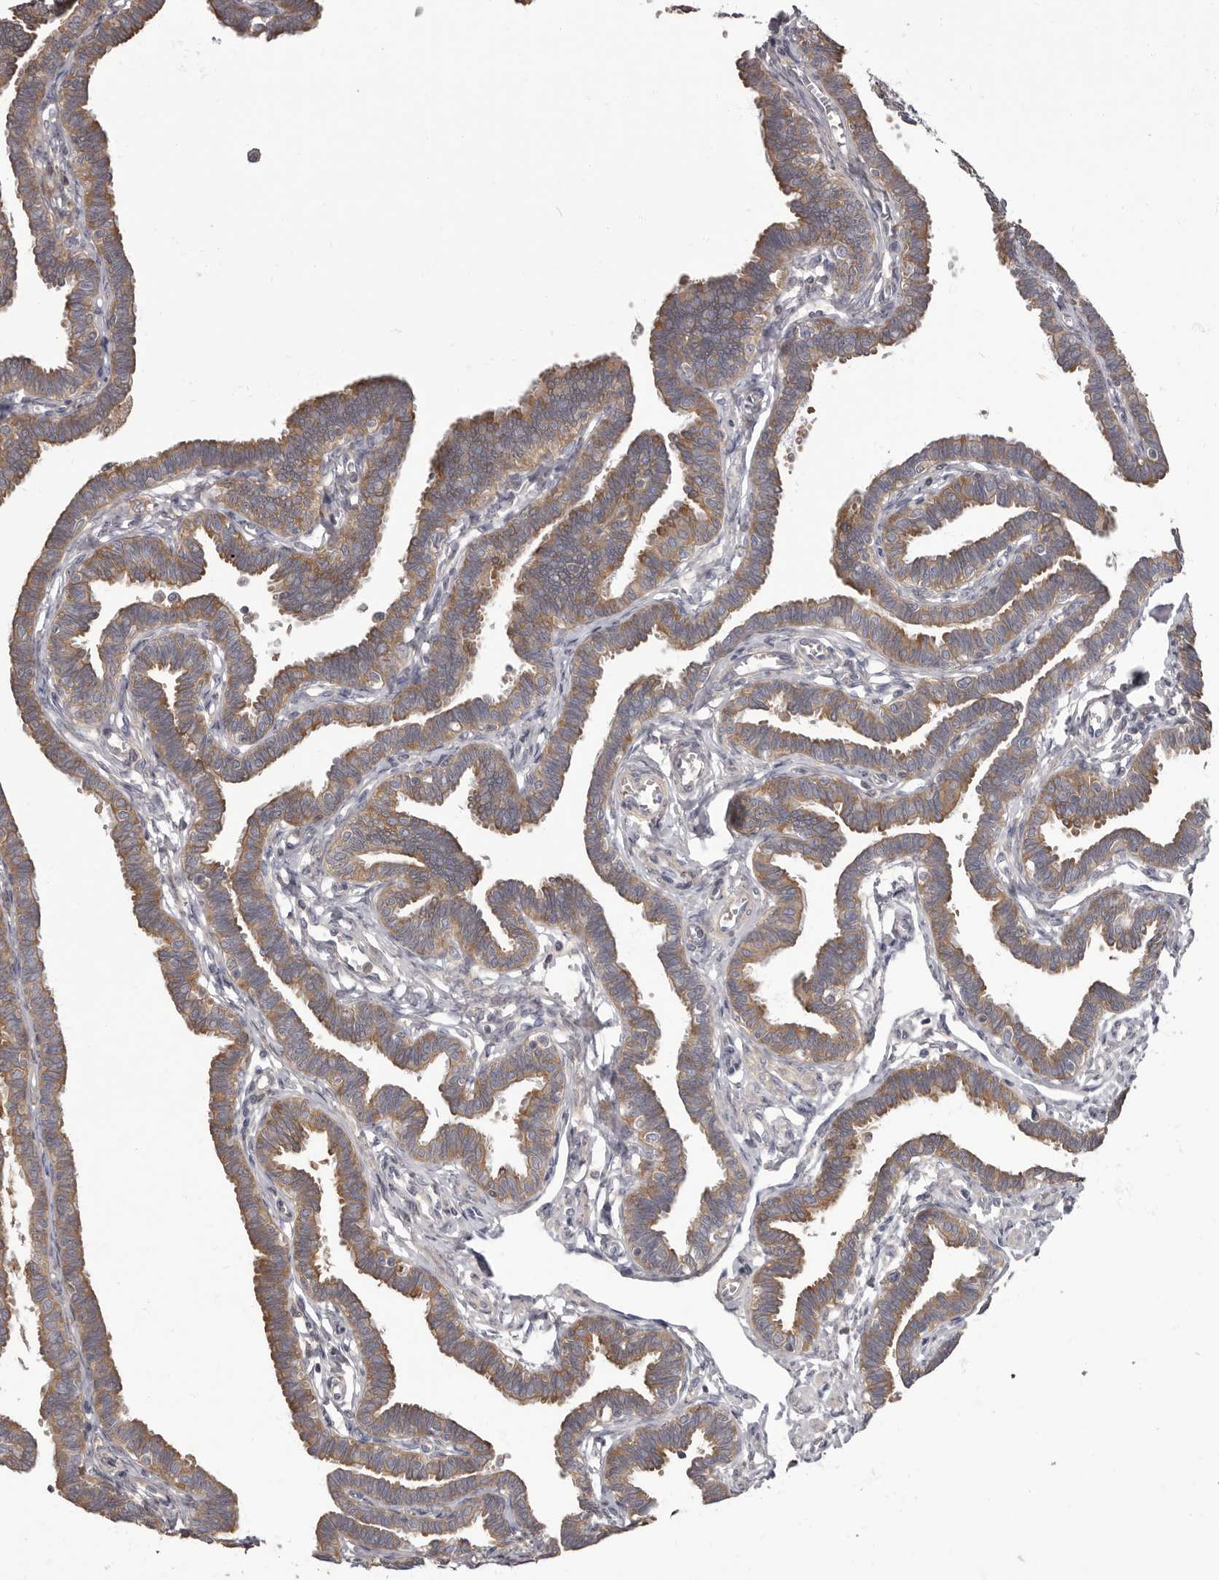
{"staining": {"intensity": "moderate", "quantity": ">75%", "location": "cytoplasmic/membranous"}, "tissue": "fallopian tube", "cell_type": "Glandular cells", "image_type": "normal", "snomed": [{"axis": "morphology", "description": "Normal tissue, NOS"}, {"axis": "topography", "description": "Fallopian tube"}, {"axis": "topography", "description": "Ovary"}], "caption": "Immunohistochemical staining of normal human fallopian tube demonstrates medium levels of moderate cytoplasmic/membranous positivity in approximately >75% of glandular cells. (DAB = brown stain, brightfield microscopy at high magnification).", "gene": "APEH", "patient": {"sex": "female", "age": 23}}